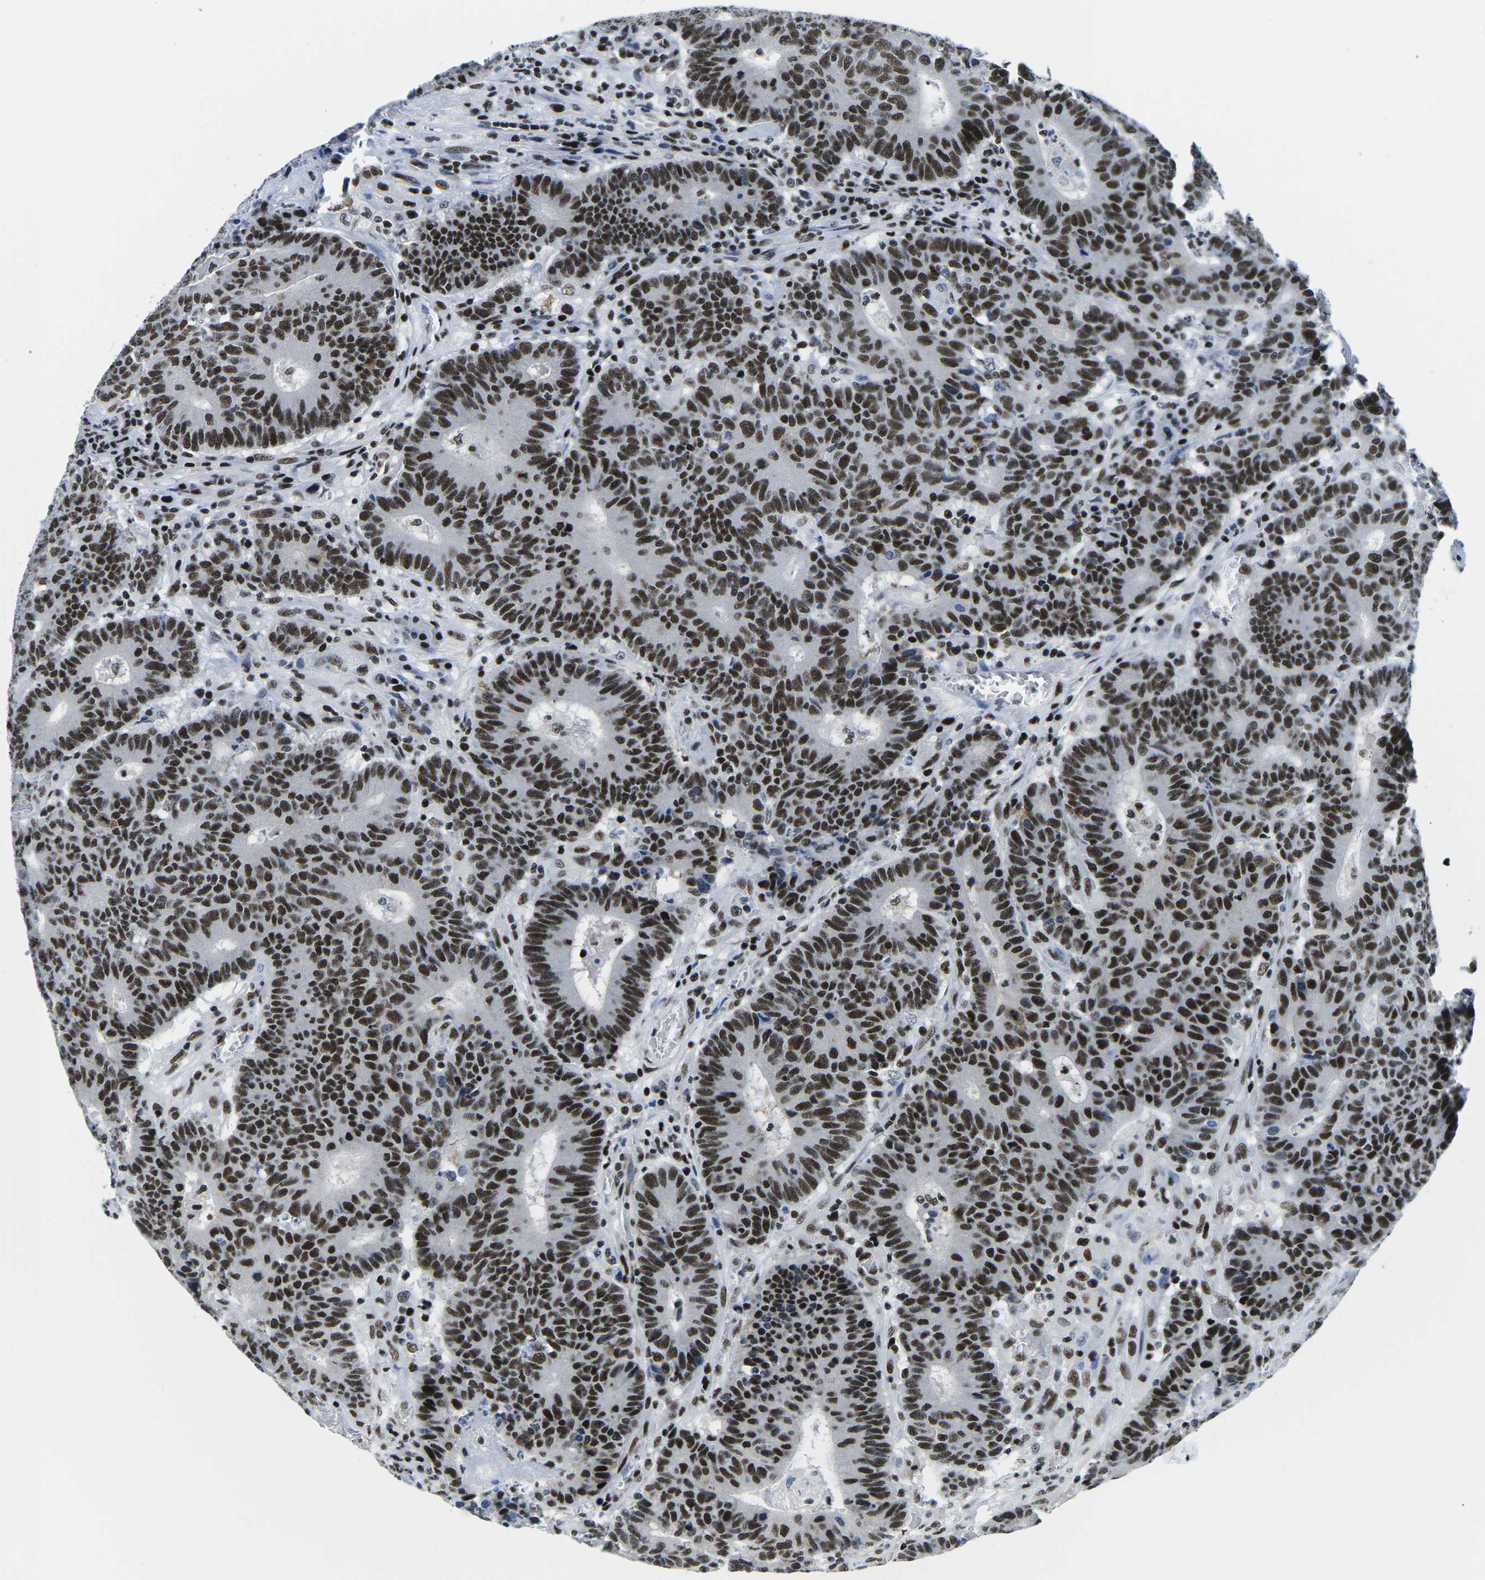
{"staining": {"intensity": "strong", "quantity": ">75%", "location": "nuclear"}, "tissue": "colorectal cancer", "cell_type": "Tumor cells", "image_type": "cancer", "snomed": [{"axis": "morphology", "description": "Normal tissue, NOS"}, {"axis": "morphology", "description": "Adenocarcinoma, NOS"}, {"axis": "topography", "description": "Colon"}], "caption": "An IHC micrograph of neoplastic tissue is shown. Protein staining in brown highlights strong nuclear positivity in colorectal adenocarcinoma within tumor cells.", "gene": "ATF1", "patient": {"sex": "female", "age": 75}}